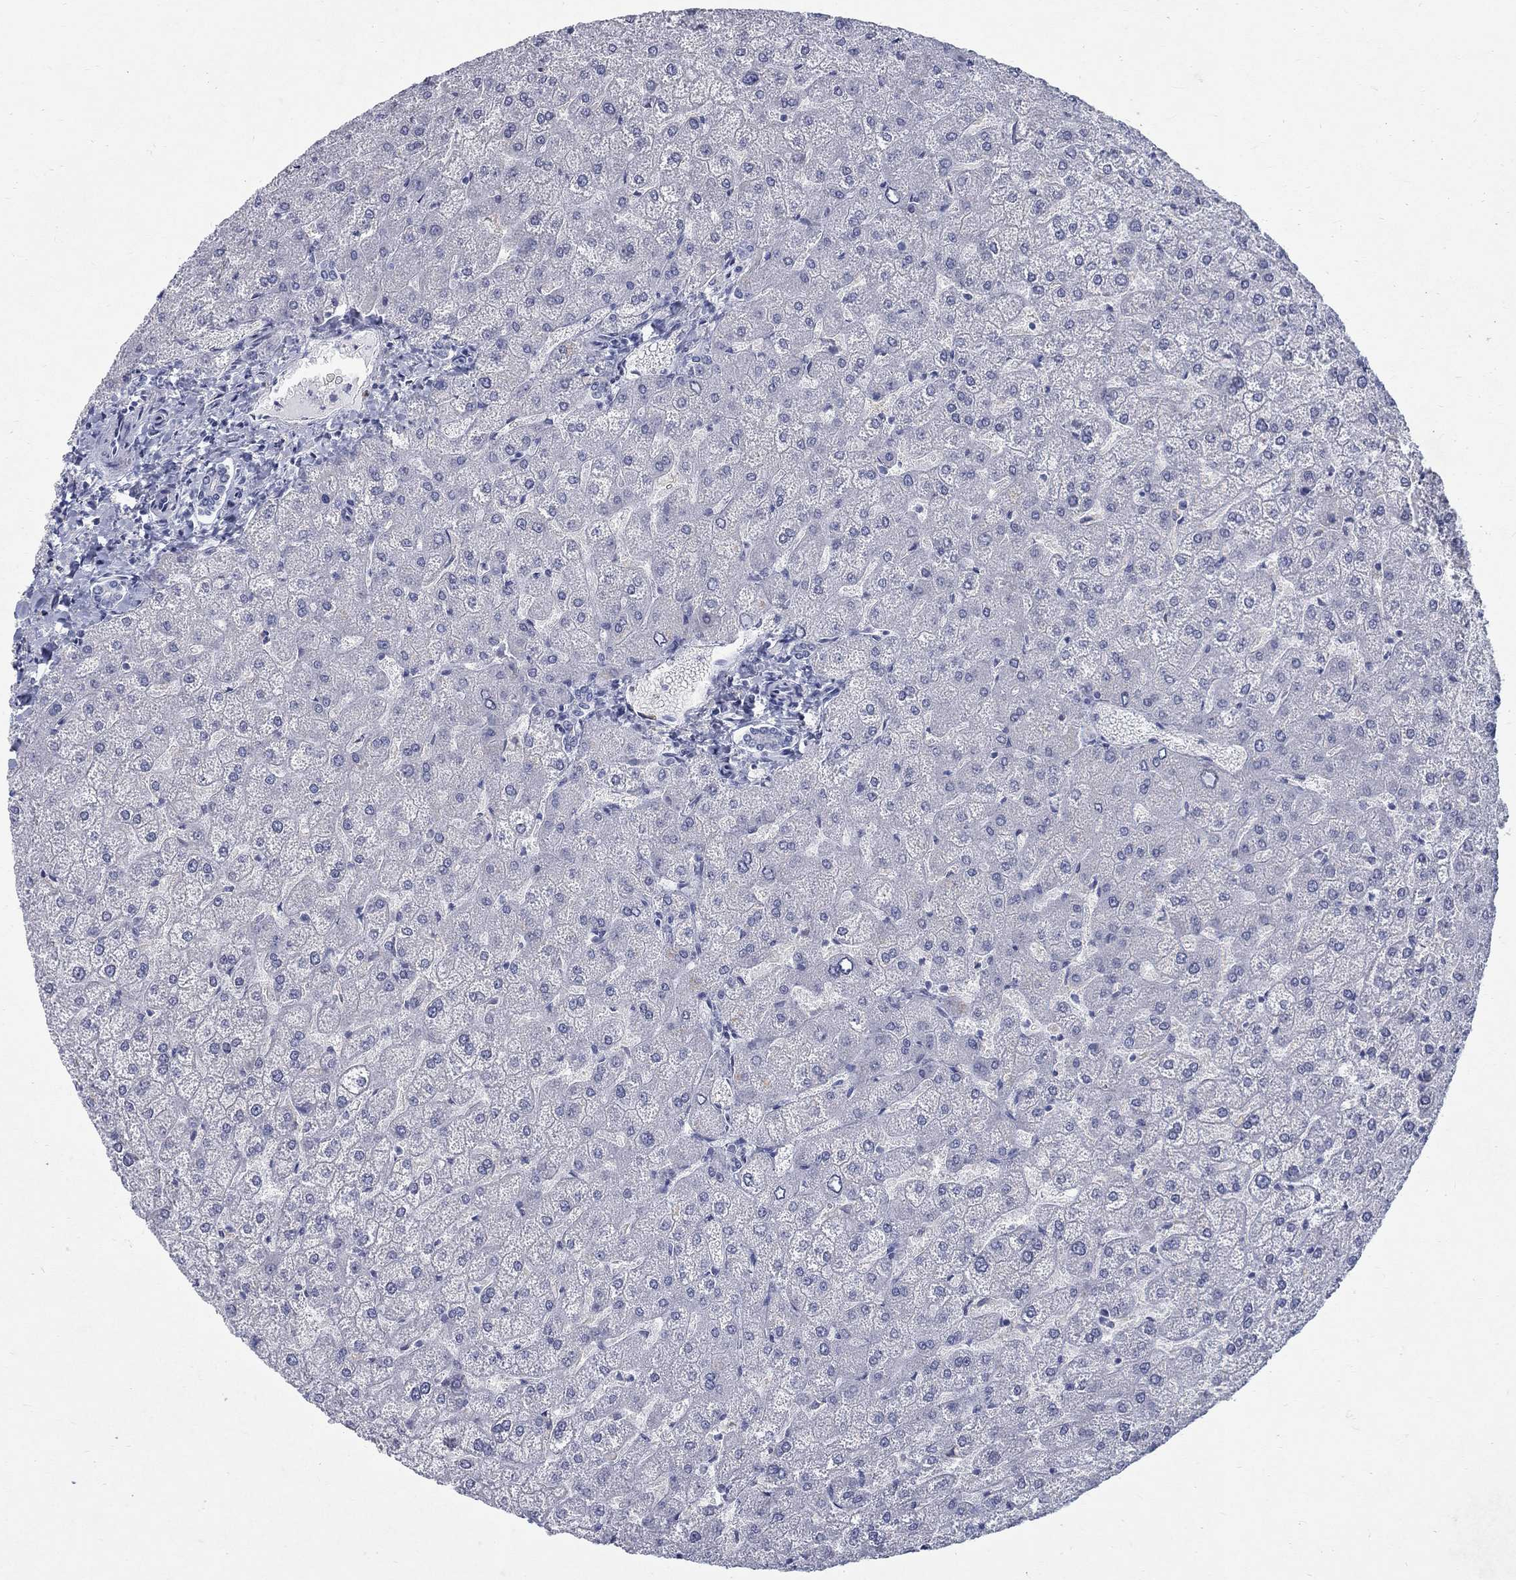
{"staining": {"intensity": "negative", "quantity": "none", "location": "none"}, "tissue": "liver", "cell_type": "Cholangiocytes", "image_type": "normal", "snomed": [{"axis": "morphology", "description": "Normal tissue, NOS"}, {"axis": "topography", "description": "Liver"}], "caption": "Photomicrograph shows no significant protein expression in cholangiocytes of unremarkable liver.", "gene": "RFTN2", "patient": {"sex": "female", "age": 32}}